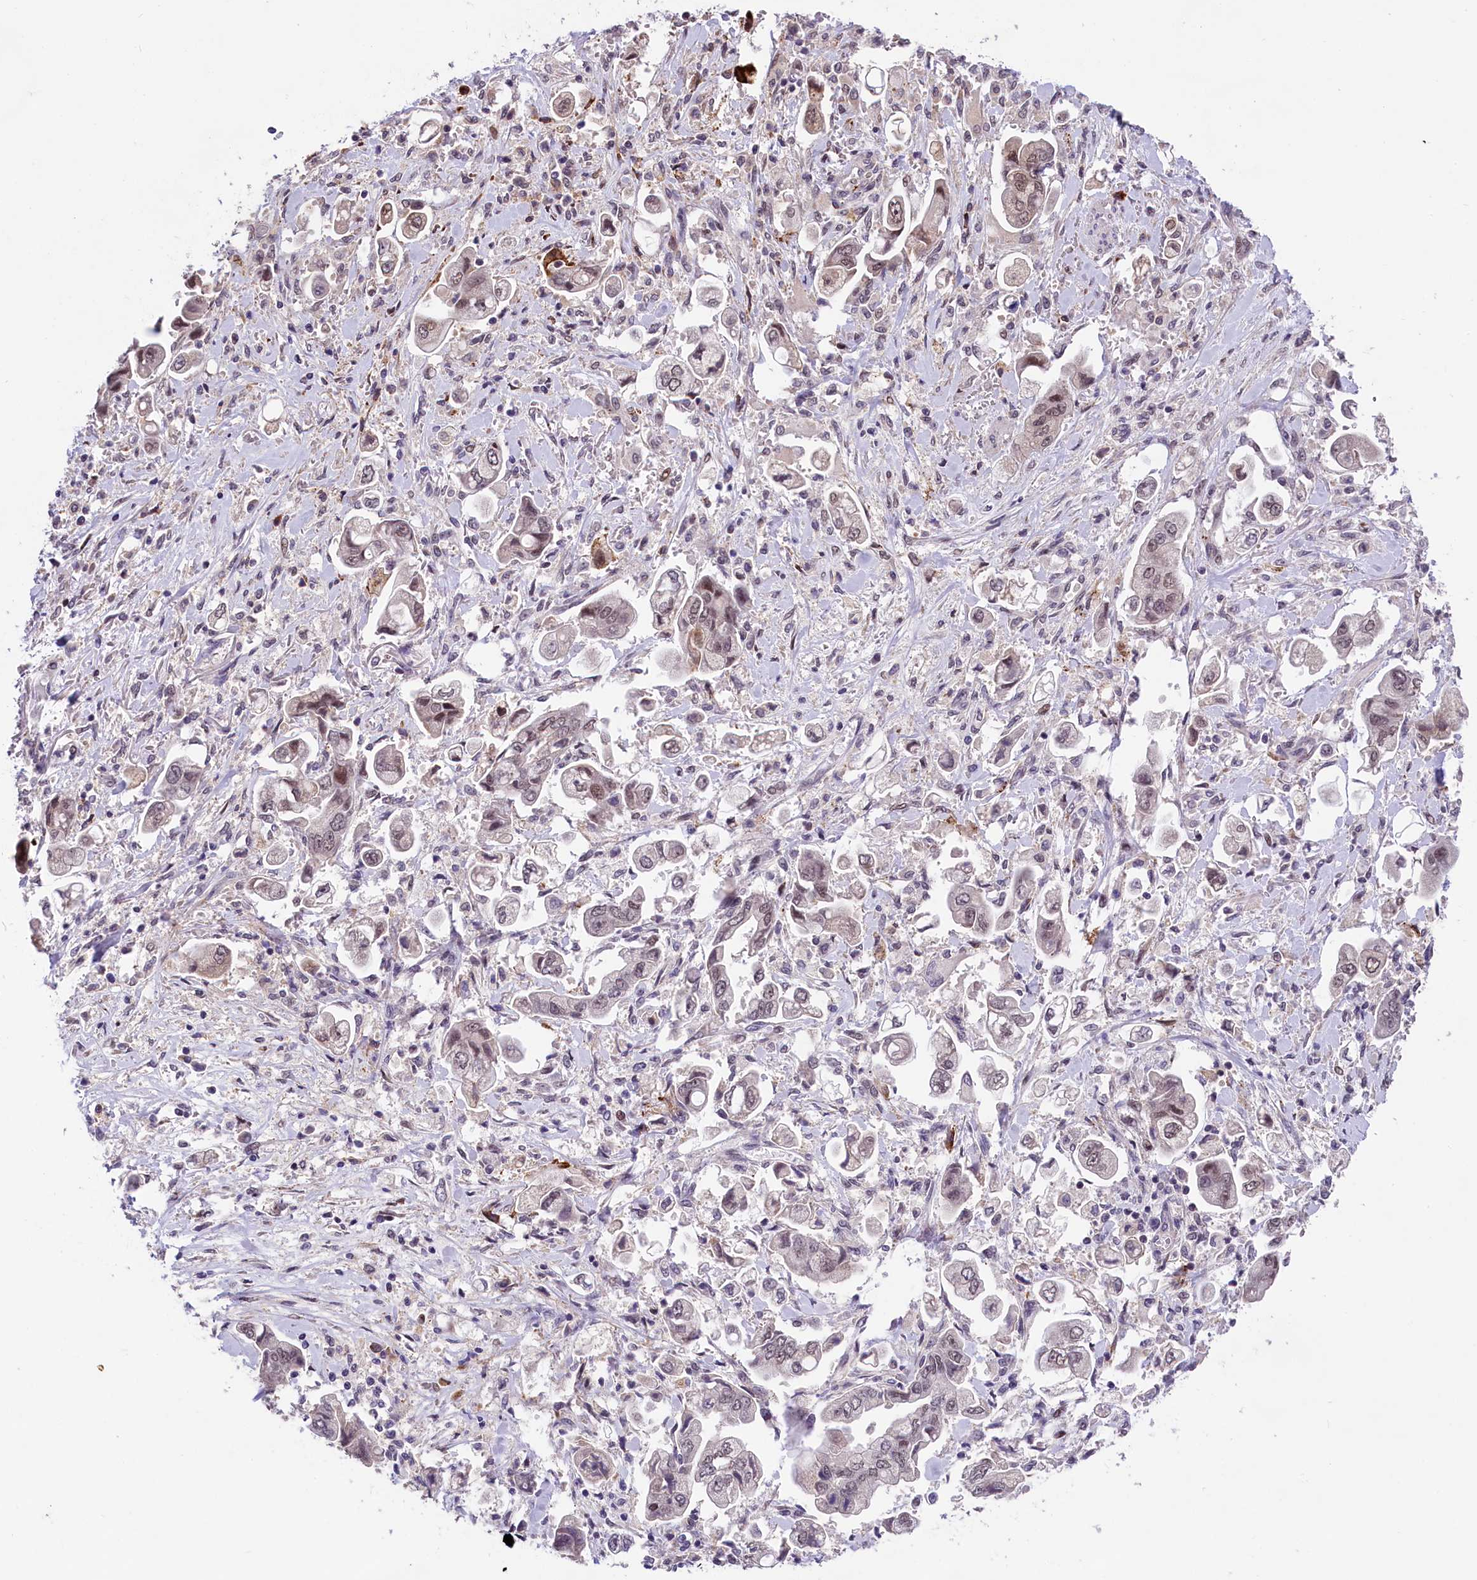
{"staining": {"intensity": "weak", "quantity": "25%-75%", "location": "nuclear"}, "tissue": "stomach cancer", "cell_type": "Tumor cells", "image_type": "cancer", "snomed": [{"axis": "morphology", "description": "Adenocarcinoma, NOS"}, {"axis": "topography", "description": "Stomach"}], "caption": "This micrograph demonstrates stomach adenocarcinoma stained with IHC to label a protein in brown. The nuclear of tumor cells show weak positivity for the protein. Nuclei are counter-stained blue.", "gene": "FBXO45", "patient": {"sex": "male", "age": 62}}